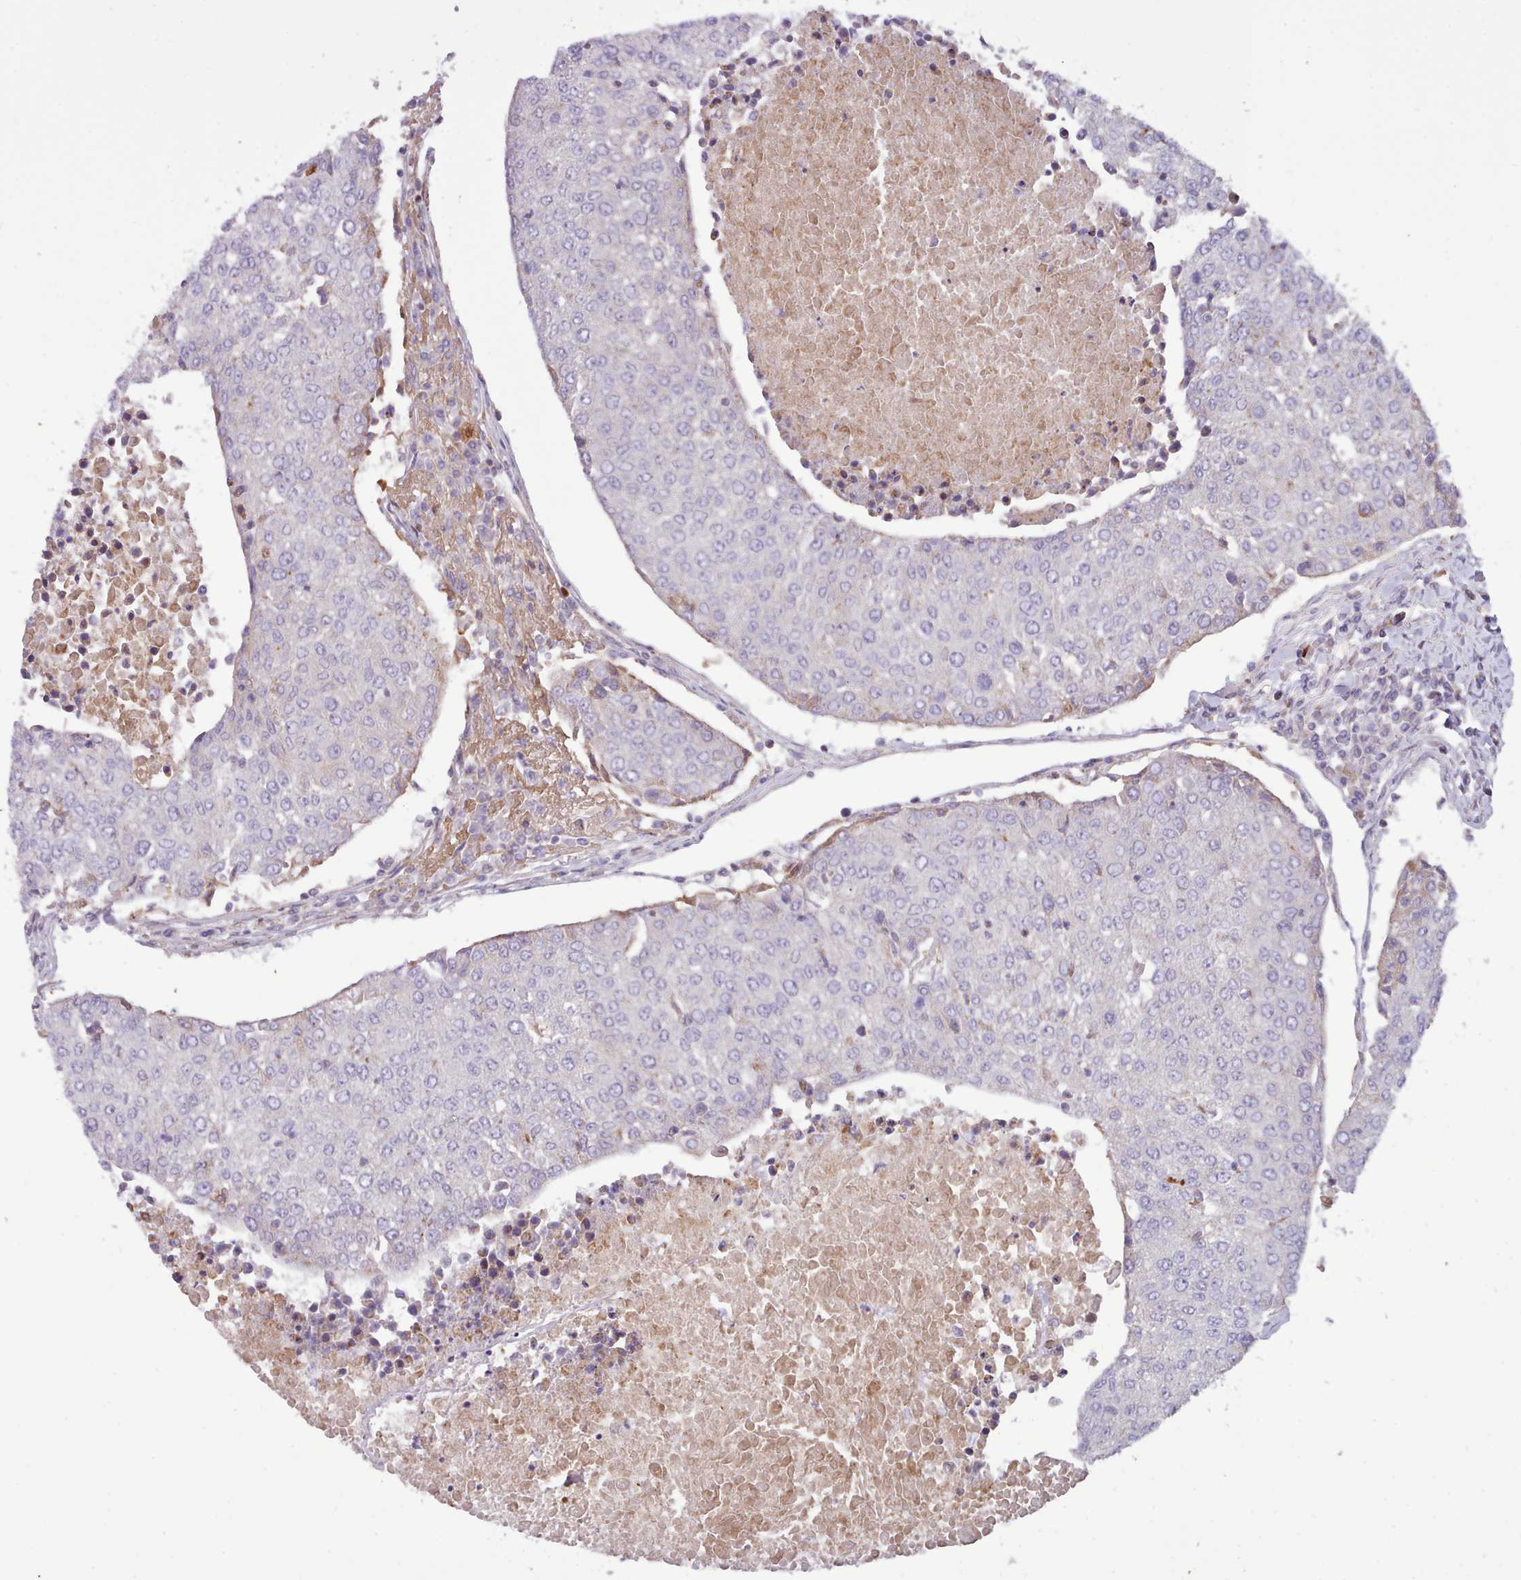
{"staining": {"intensity": "negative", "quantity": "none", "location": "none"}, "tissue": "urothelial cancer", "cell_type": "Tumor cells", "image_type": "cancer", "snomed": [{"axis": "morphology", "description": "Urothelial carcinoma, High grade"}, {"axis": "topography", "description": "Urinary bladder"}], "caption": "Human high-grade urothelial carcinoma stained for a protein using immunohistochemistry (IHC) reveals no positivity in tumor cells.", "gene": "TENT4B", "patient": {"sex": "female", "age": 85}}